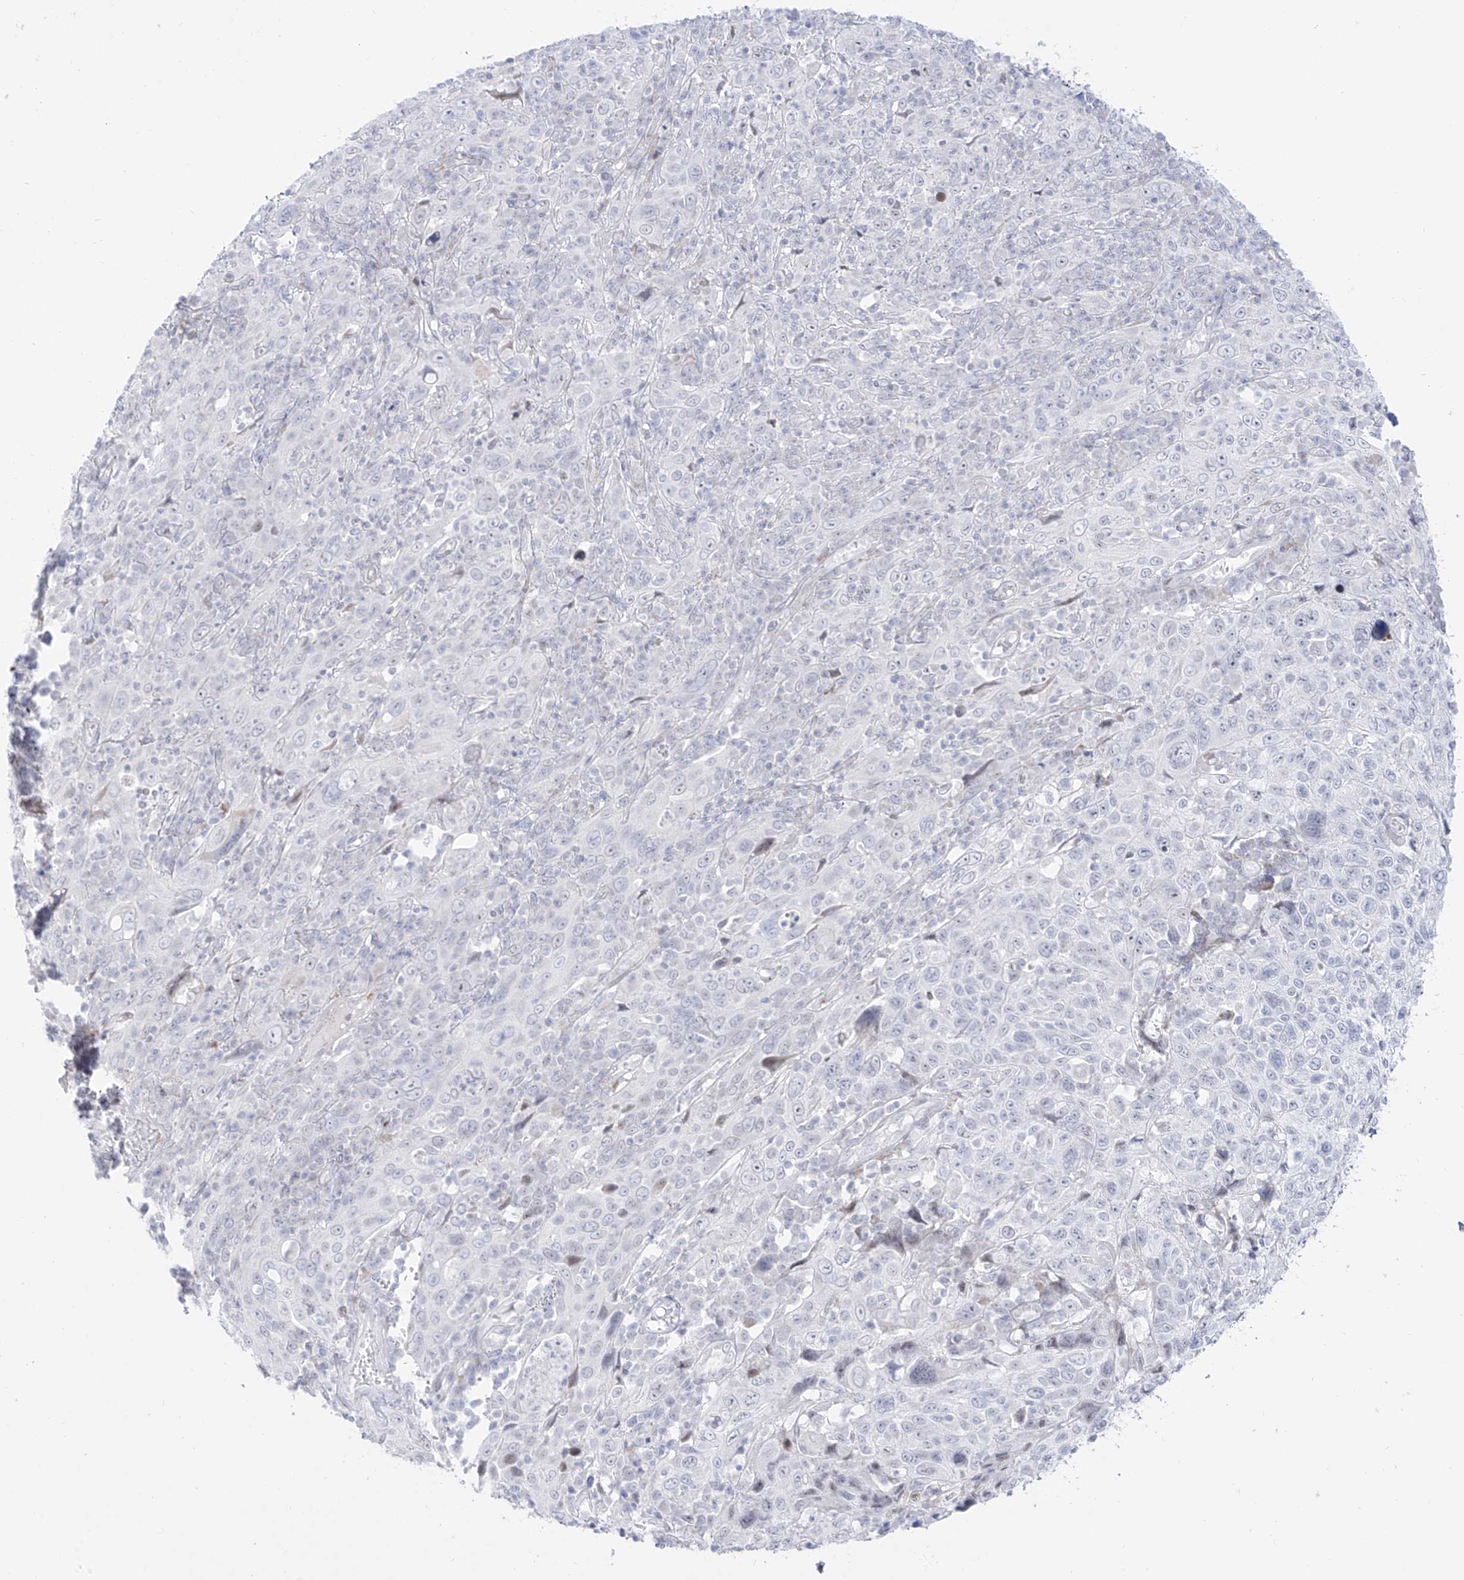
{"staining": {"intensity": "negative", "quantity": "none", "location": "none"}, "tissue": "cervical cancer", "cell_type": "Tumor cells", "image_type": "cancer", "snomed": [{"axis": "morphology", "description": "Squamous cell carcinoma, NOS"}, {"axis": "topography", "description": "Cervix"}], "caption": "Protein analysis of cervical squamous cell carcinoma shows no significant positivity in tumor cells.", "gene": "ZNF180", "patient": {"sex": "female", "age": 46}}